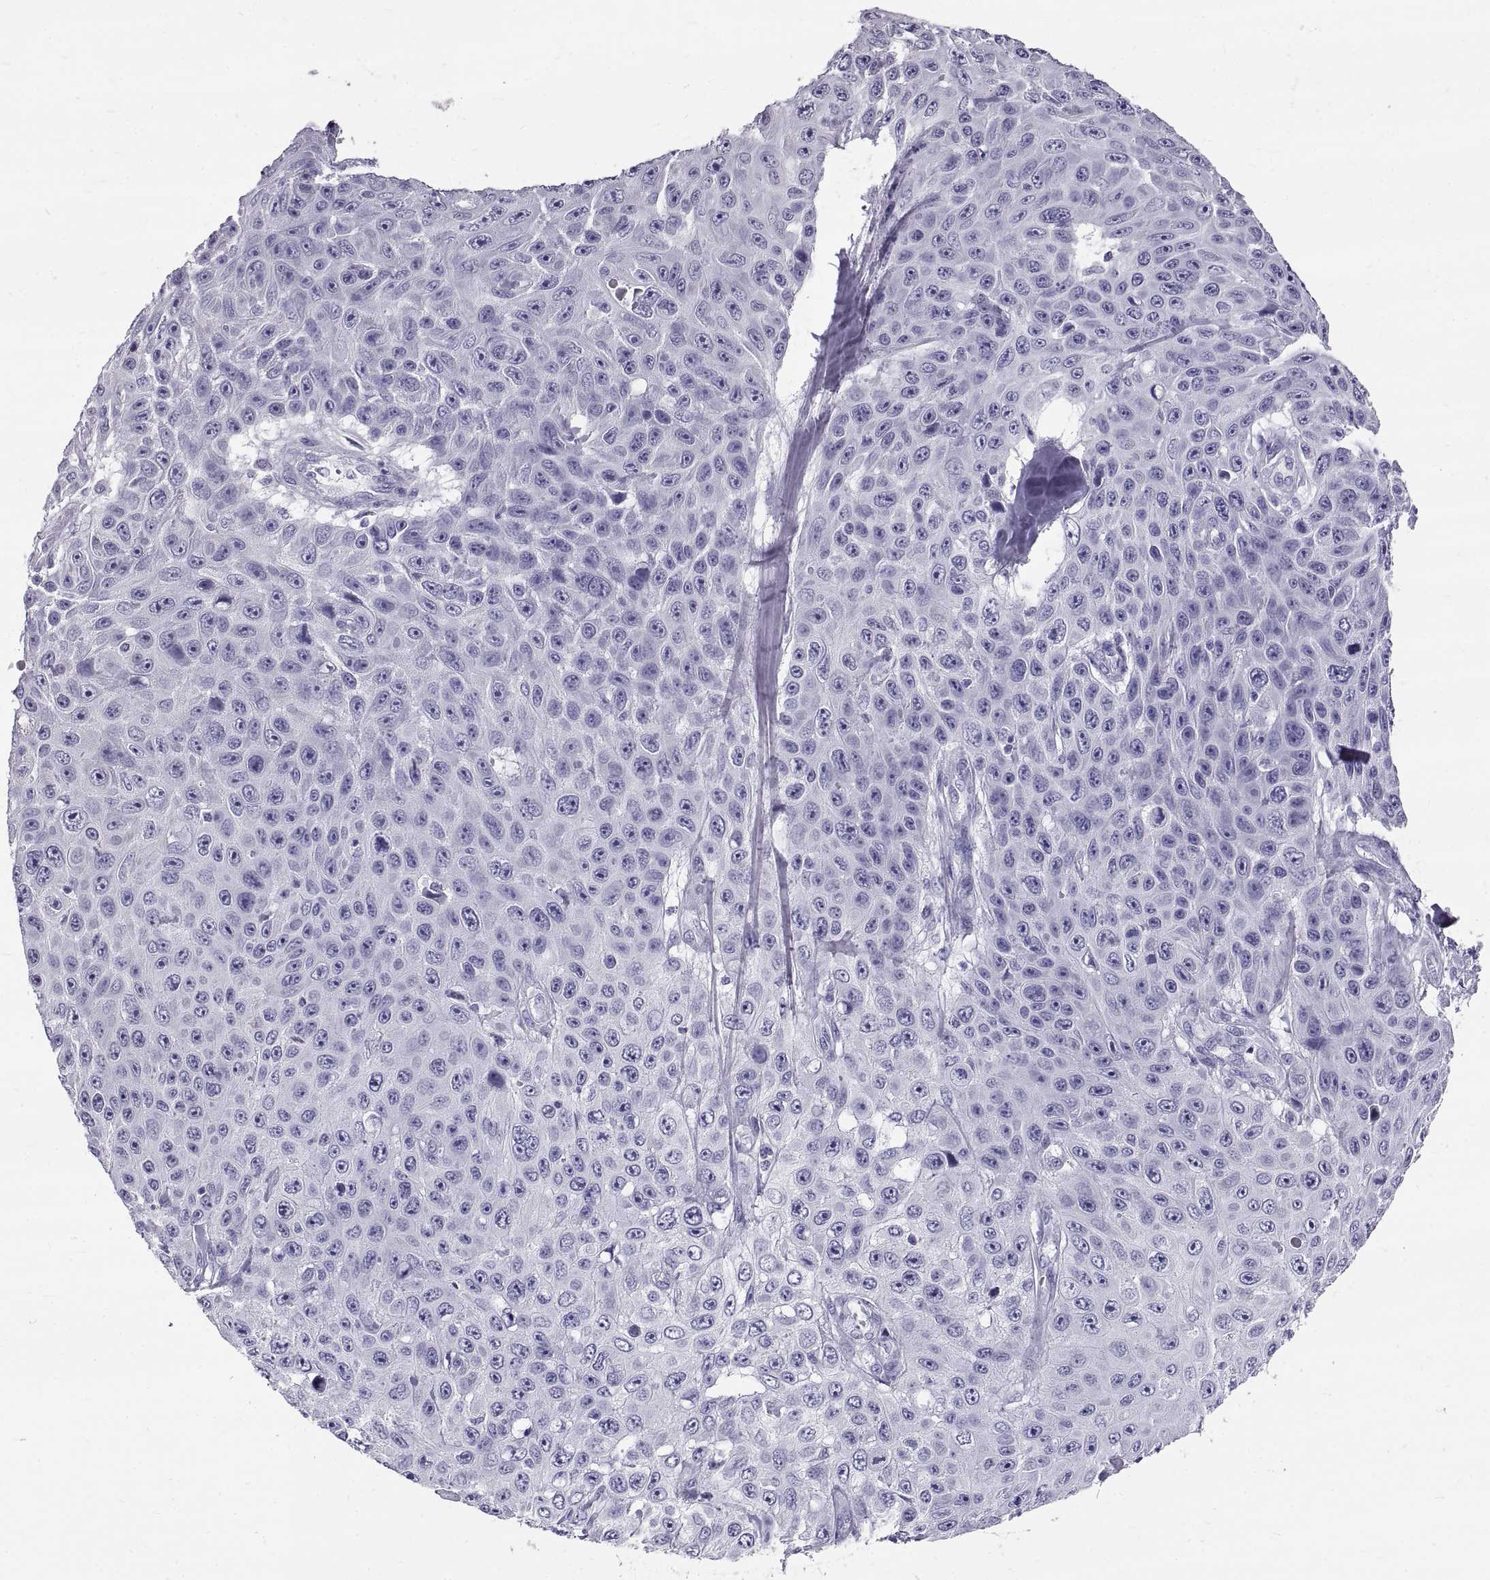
{"staining": {"intensity": "negative", "quantity": "none", "location": "none"}, "tissue": "skin cancer", "cell_type": "Tumor cells", "image_type": "cancer", "snomed": [{"axis": "morphology", "description": "Squamous cell carcinoma, NOS"}, {"axis": "topography", "description": "Skin"}], "caption": "DAB immunohistochemical staining of human squamous cell carcinoma (skin) exhibits no significant expression in tumor cells.", "gene": "GNG12", "patient": {"sex": "male", "age": 82}}